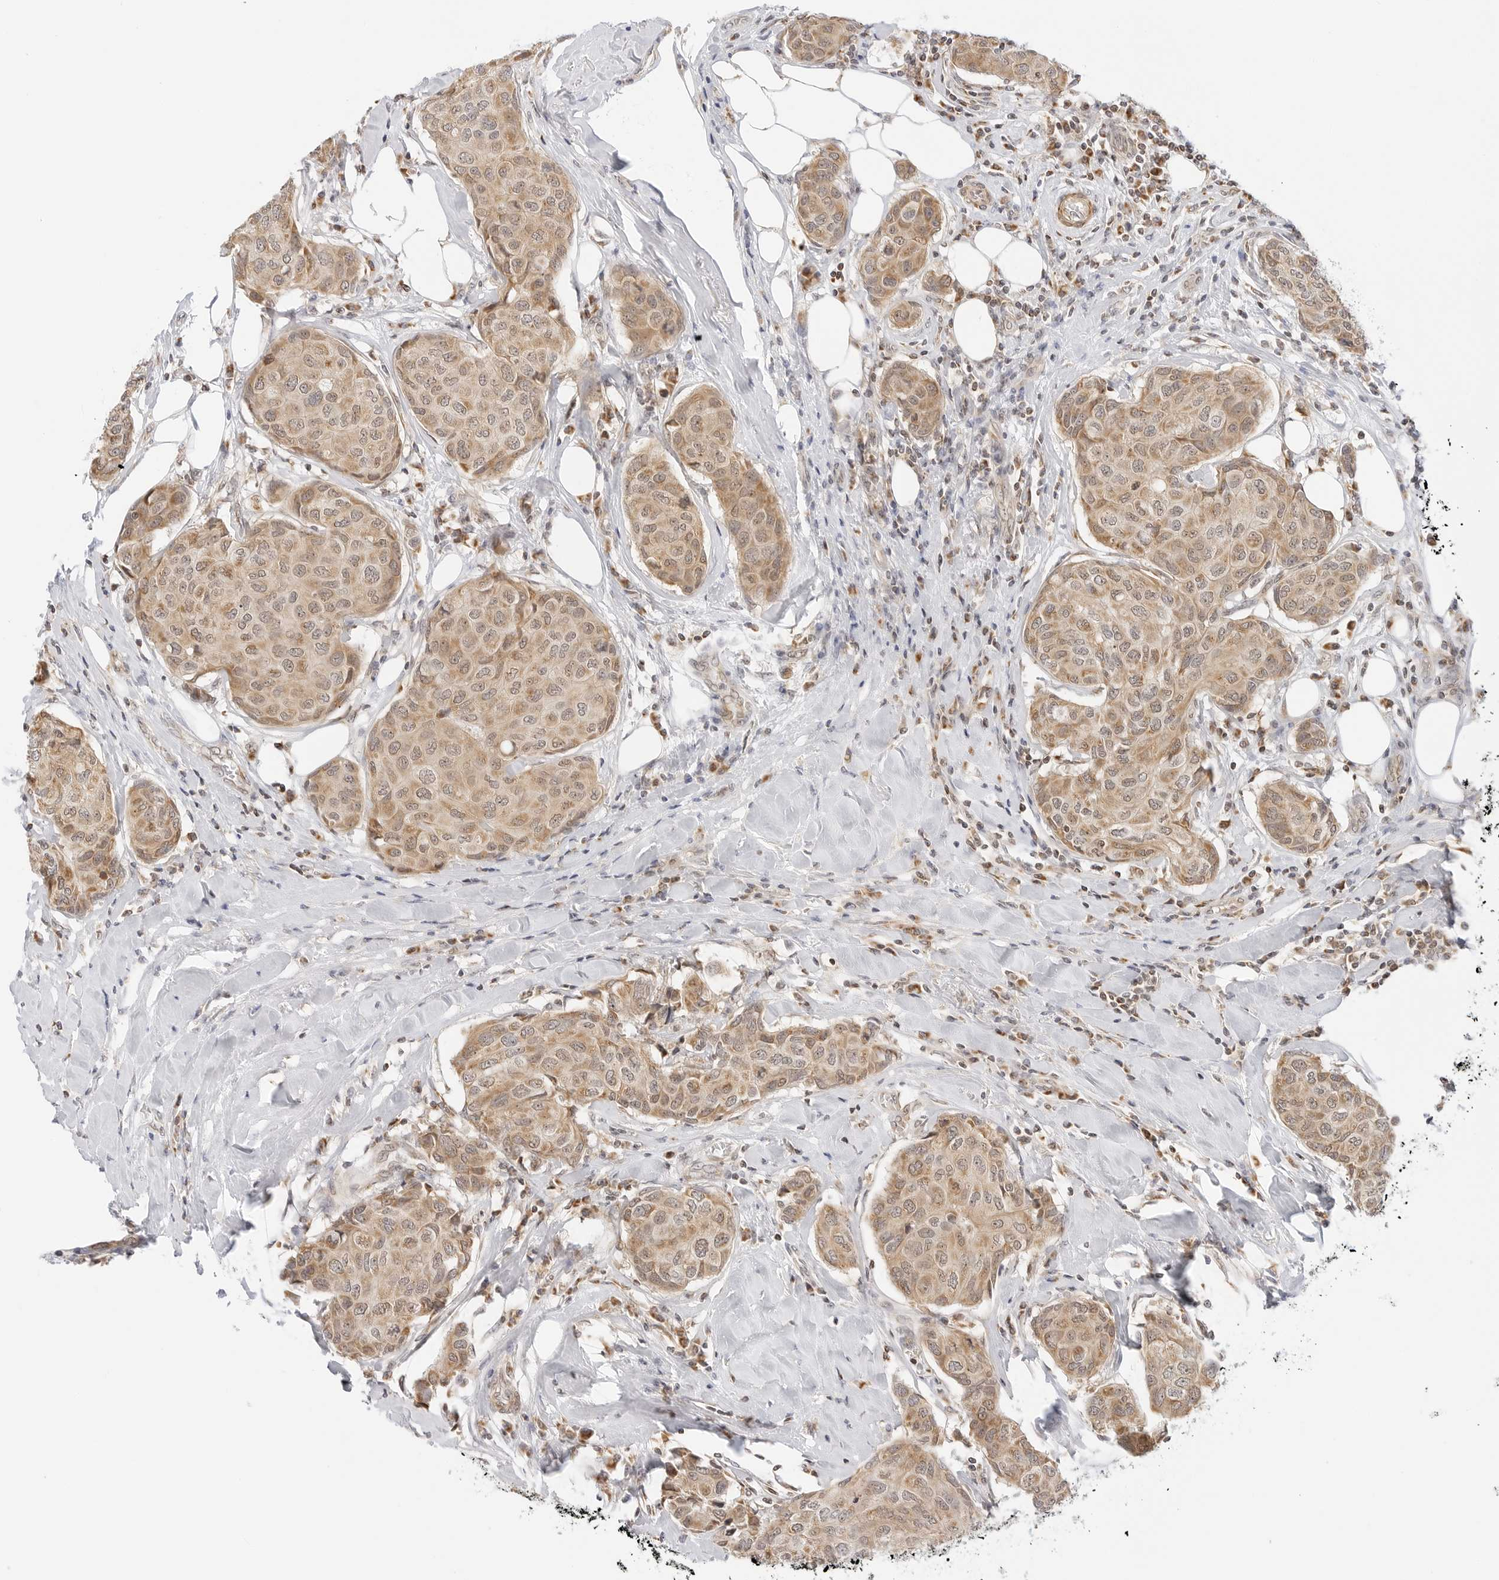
{"staining": {"intensity": "moderate", "quantity": ">75%", "location": "cytoplasmic/membranous"}, "tissue": "breast cancer", "cell_type": "Tumor cells", "image_type": "cancer", "snomed": [{"axis": "morphology", "description": "Duct carcinoma"}, {"axis": "topography", "description": "Breast"}], "caption": "About >75% of tumor cells in infiltrating ductal carcinoma (breast) show moderate cytoplasmic/membranous protein staining as visualized by brown immunohistochemical staining.", "gene": "GORAB", "patient": {"sex": "female", "age": 80}}